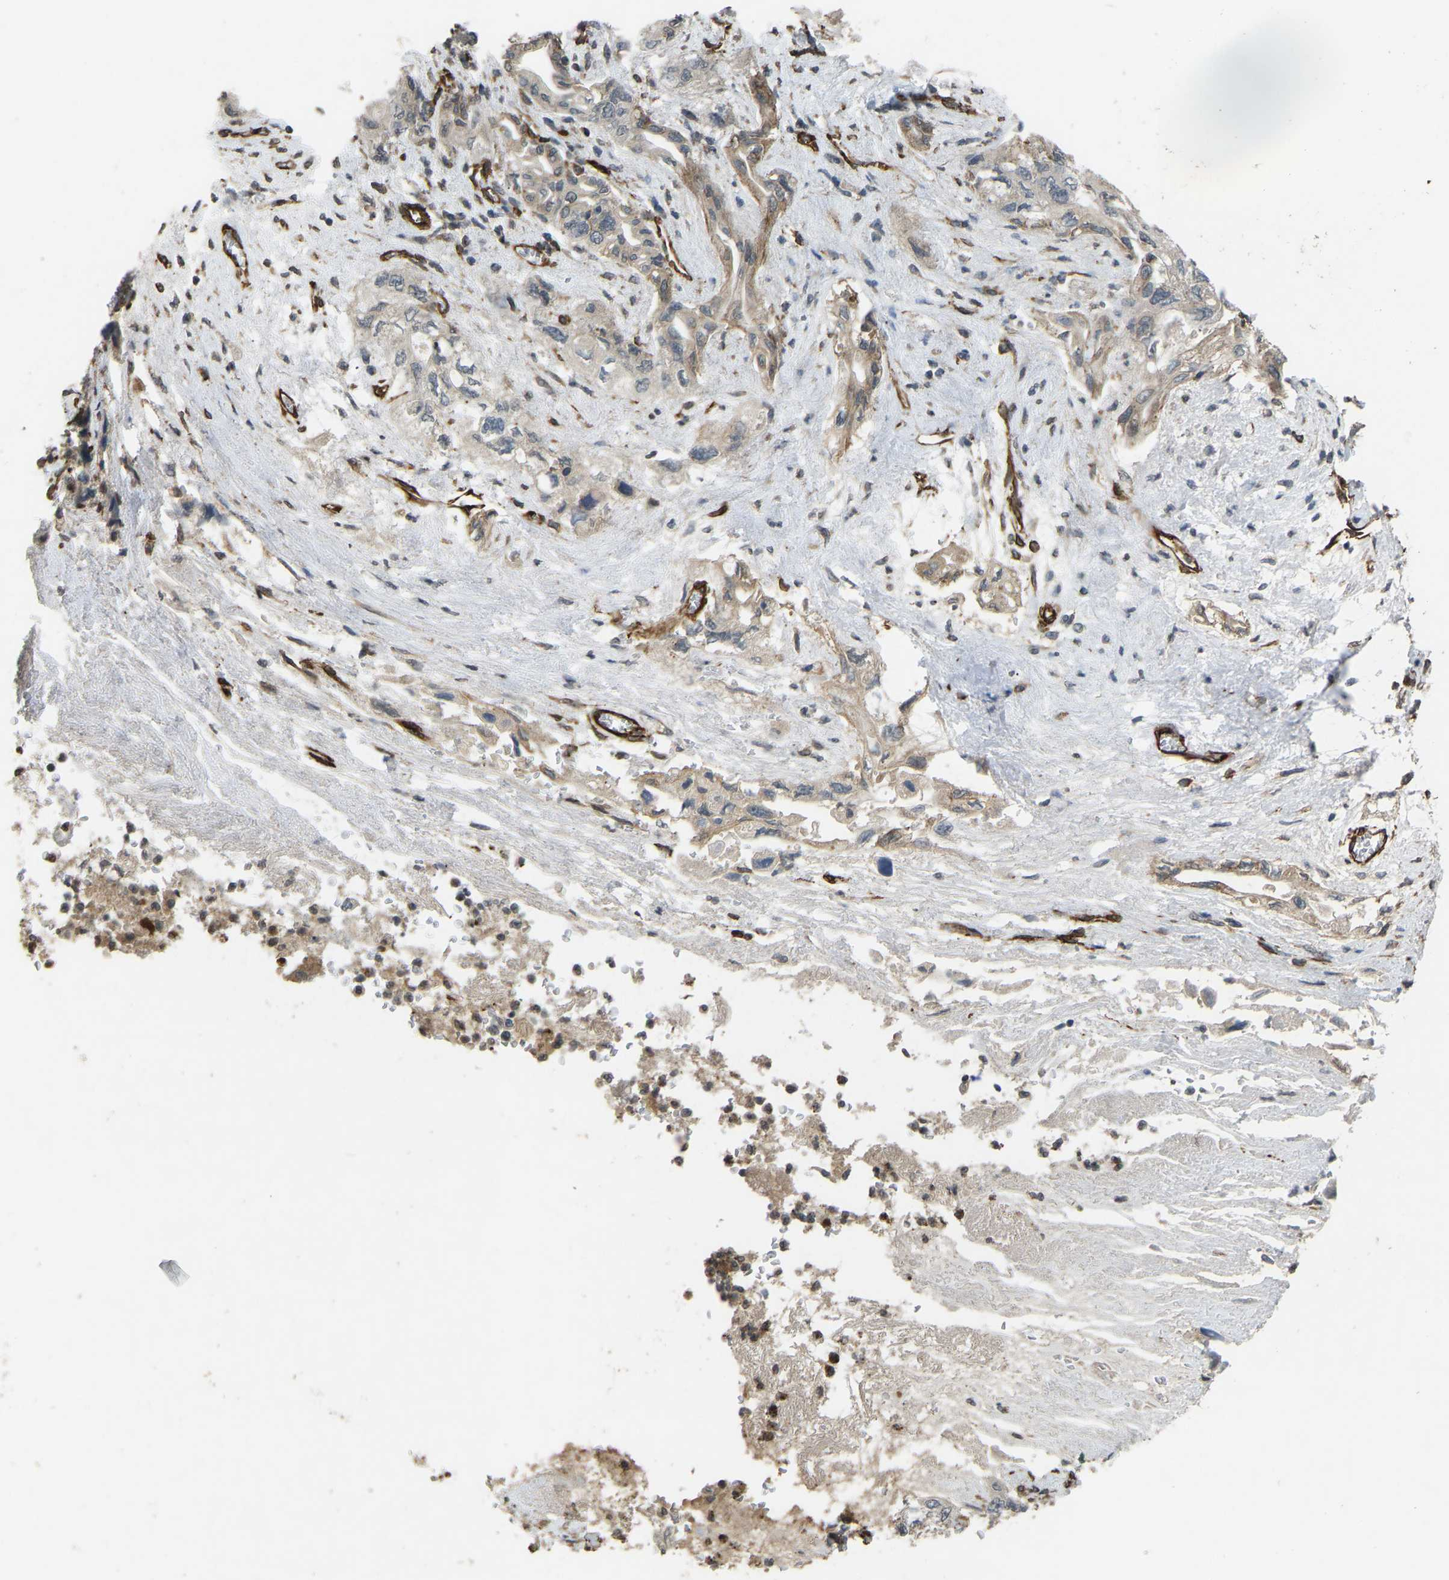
{"staining": {"intensity": "negative", "quantity": "none", "location": "none"}, "tissue": "pancreatic cancer", "cell_type": "Tumor cells", "image_type": "cancer", "snomed": [{"axis": "morphology", "description": "Adenocarcinoma, NOS"}, {"axis": "topography", "description": "Pancreas"}], "caption": "An image of human pancreatic cancer is negative for staining in tumor cells.", "gene": "NMB", "patient": {"sex": "female", "age": 73}}